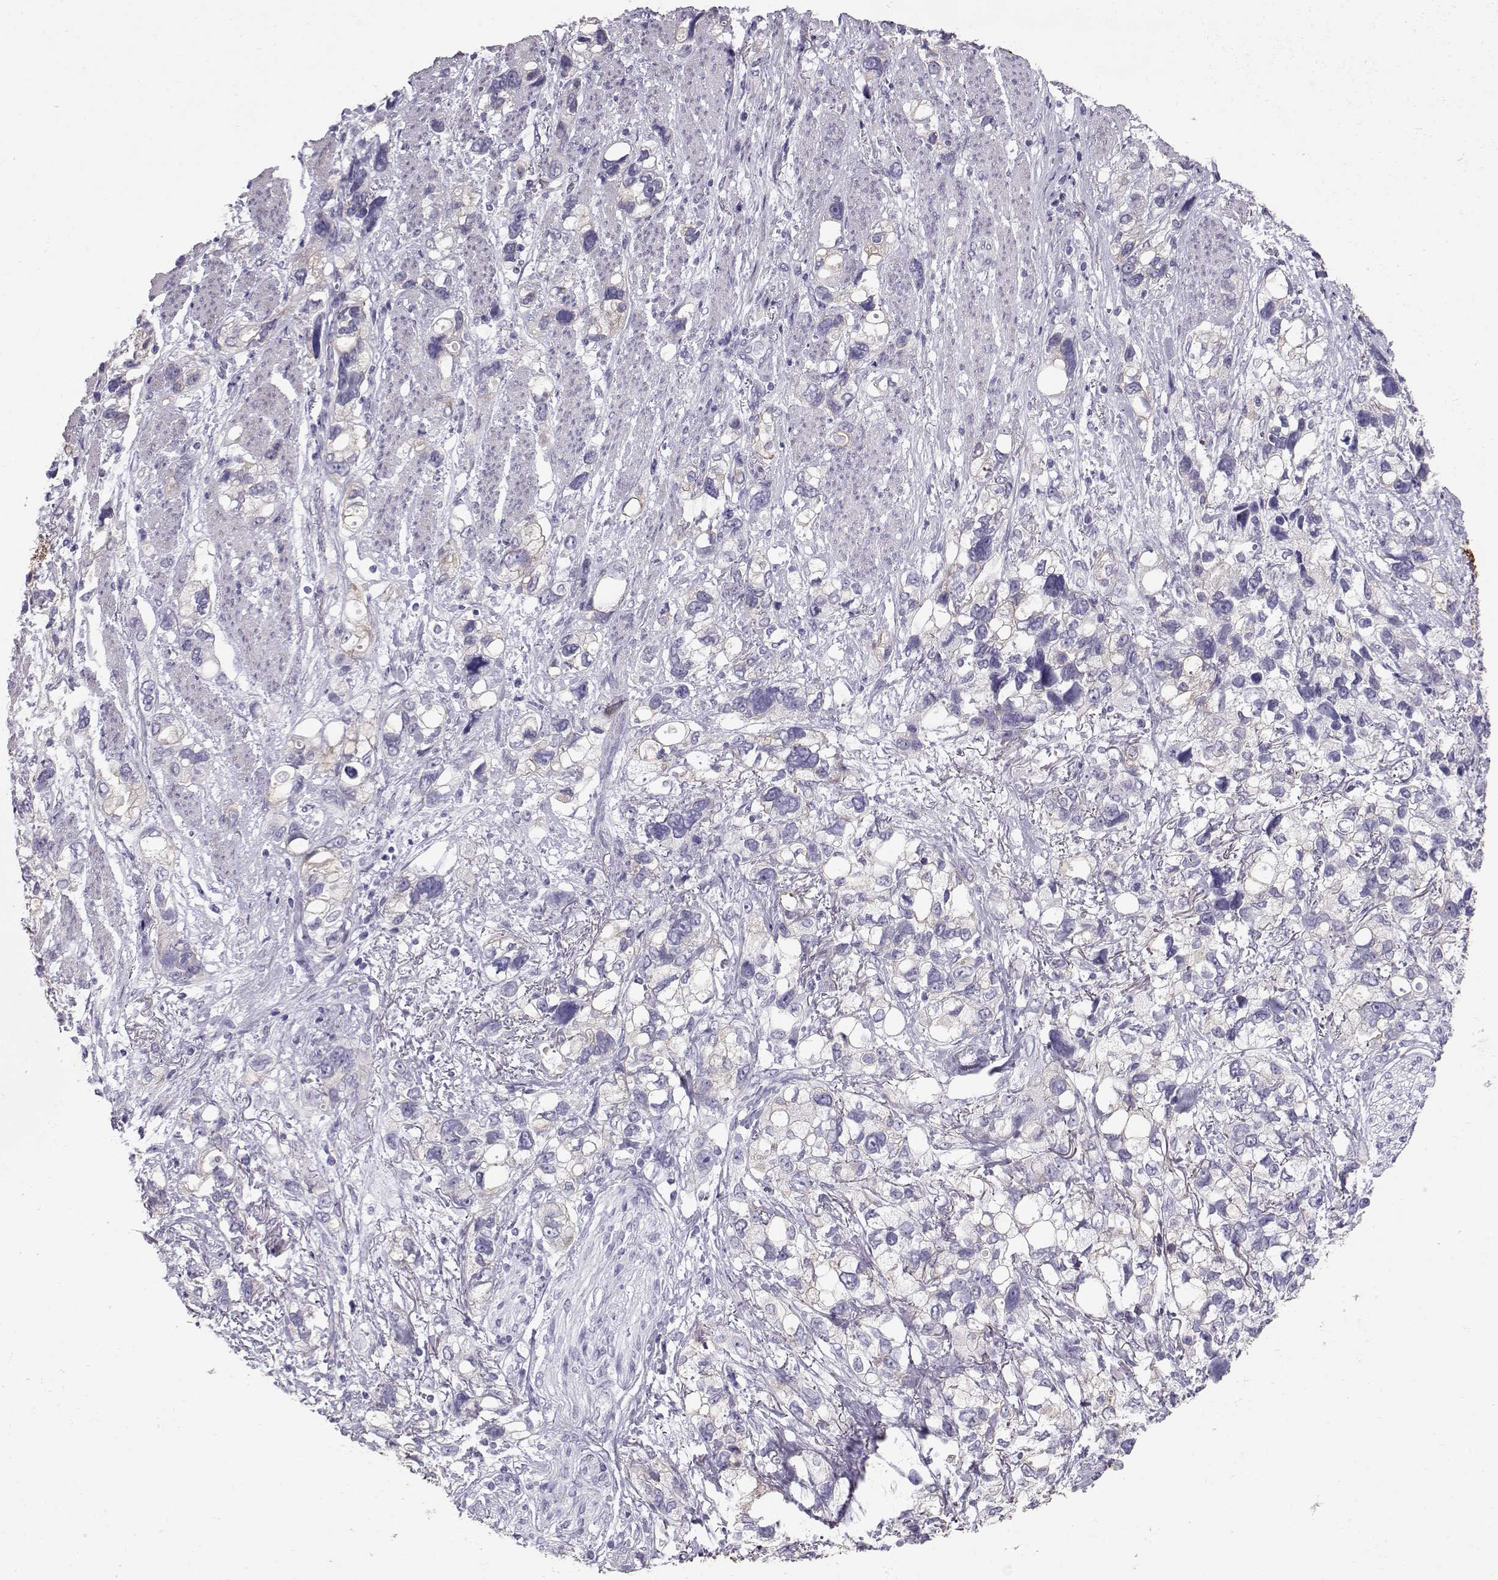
{"staining": {"intensity": "weak", "quantity": "<25%", "location": "cytoplasmic/membranous"}, "tissue": "stomach cancer", "cell_type": "Tumor cells", "image_type": "cancer", "snomed": [{"axis": "morphology", "description": "Adenocarcinoma, NOS"}, {"axis": "topography", "description": "Stomach, upper"}], "caption": "Immunohistochemistry of human stomach cancer (adenocarcinoma) demonstrates no expression in tumor cells.", "gene": "RD3", "patient": {"sex": "female", "age": 81}}